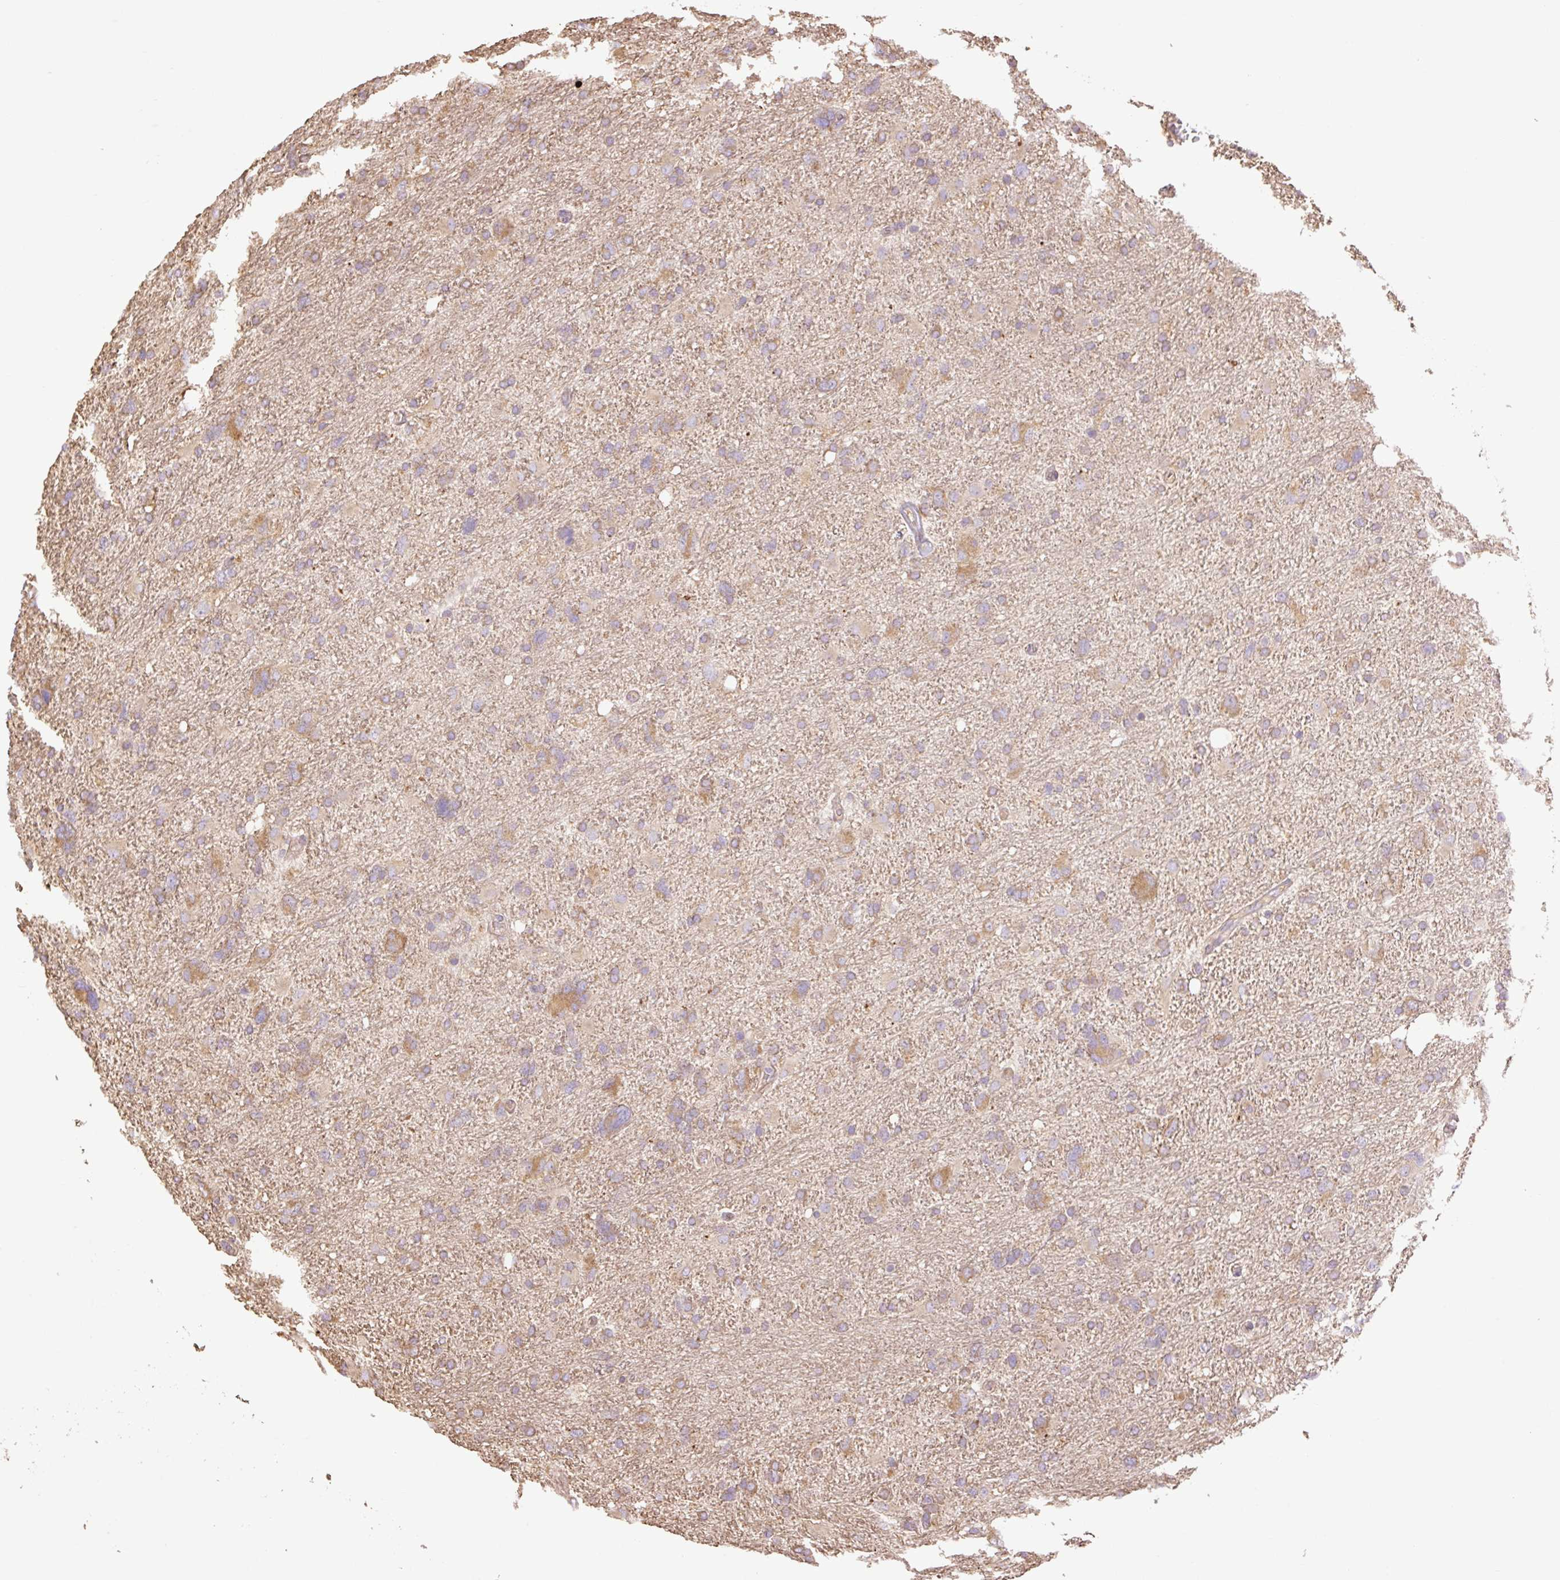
{"staining": {"intensity": "moderate", "quantity": "<25%", "location": "cytoplasmic/membranous"}, "tissue": "glioma", "cell_type": "Tumor cells", "image_type": "cancer", "snomed": [{"axis": "morphology", "description": "Glioma, malignant, High grade"}, {"axis": "topography", "description": "Brain"}], "caption": "Protein expression by immunohistochemistry (IHC) exhibits moderate cytoplasmic/membranous staining in about <25% of tumor cells in malignant high-grade glioma. (DAB (3,3'-diaminobenzidine) = brown stain, brightfield microscopy at high magnification).", "gene": "DESI1", "patient": {"sex": "male", "age": 61}}